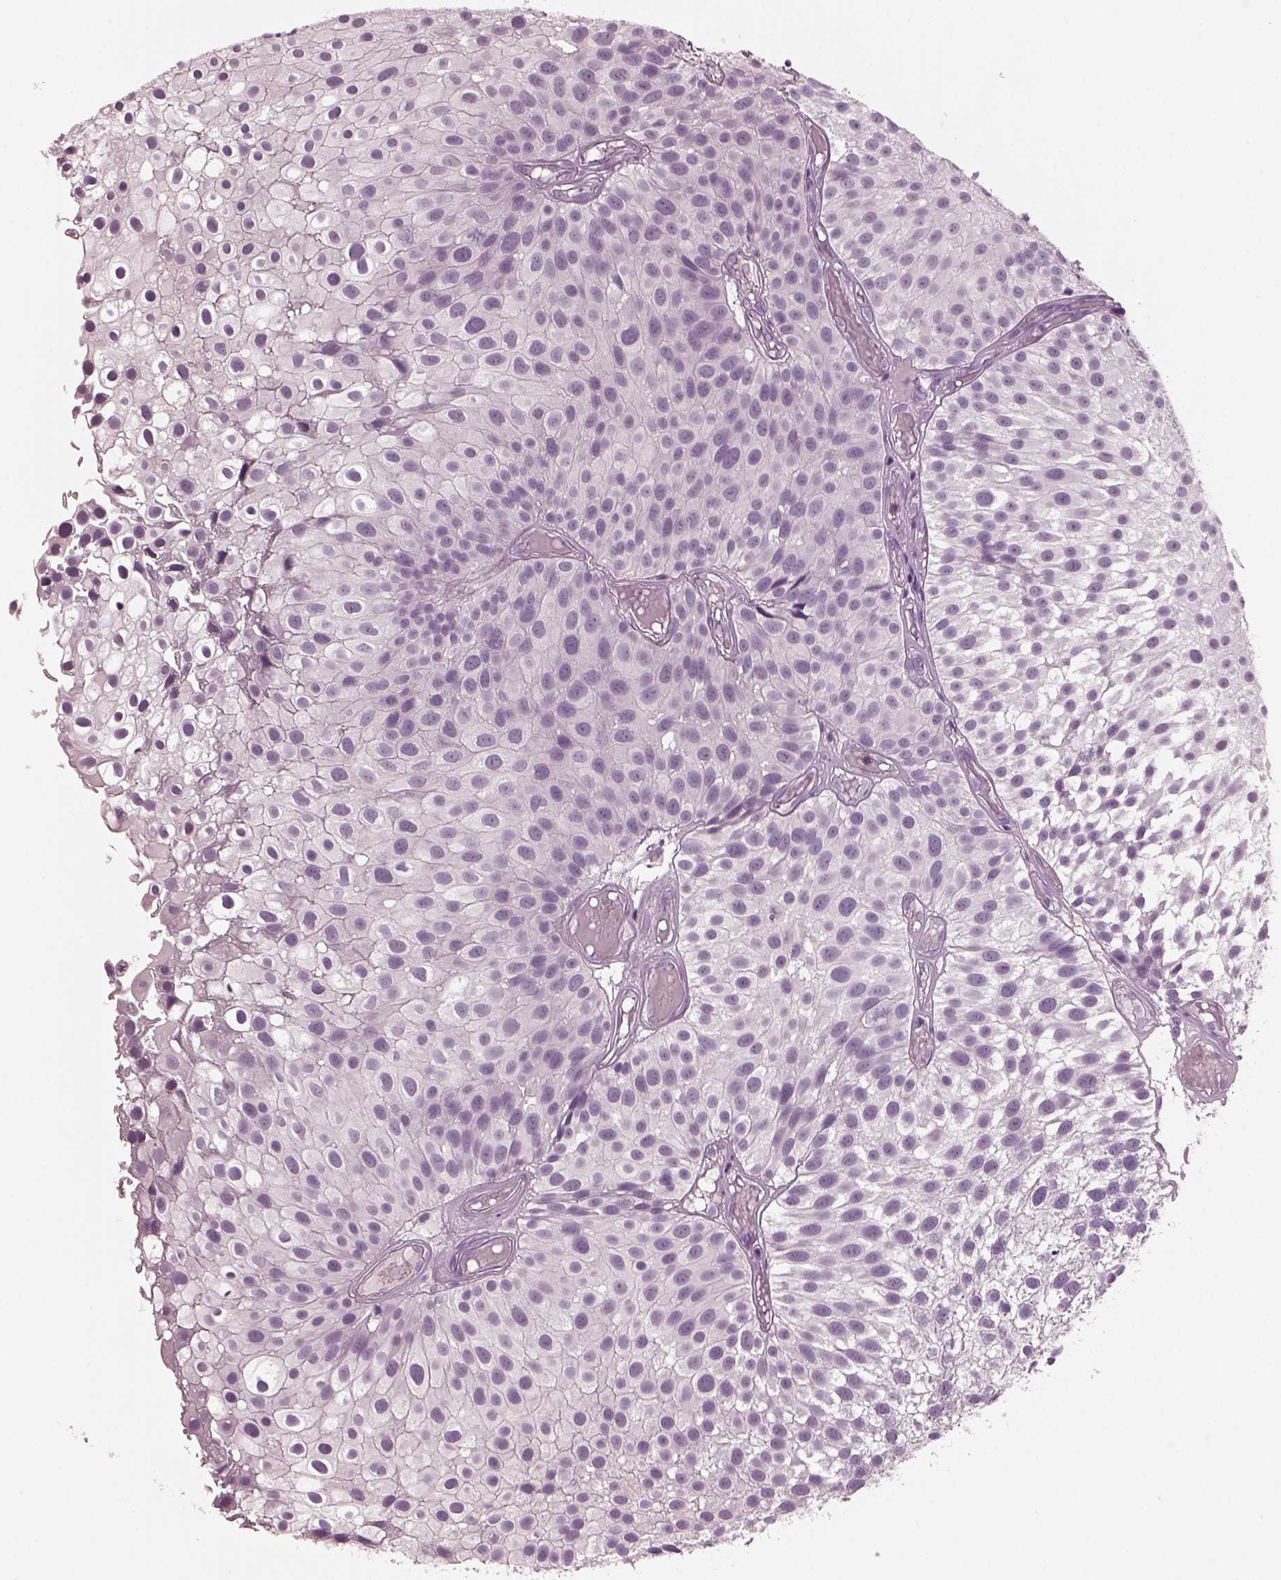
{"staining": {"intensity": "negative", "quantity": "none", "location": "none"}, "tissue": "urothelial cancer", "cell_type": "Tumor cells", "image_type": "cancer", "snomed": [{"axis": "morphology", "description": "Urothelial carcinoma, Low grade"}, {"axis": "topography", "description": "Urinary bladder"}], "caption": "There is no significant staining in tumor cells of urothelial cancer. The staining is performed using DAB brown chromogen with nuclei counter-stained in using hematoxylin.", "gene": "PACRG", "patient": {"sex": "male", "age": 79}}